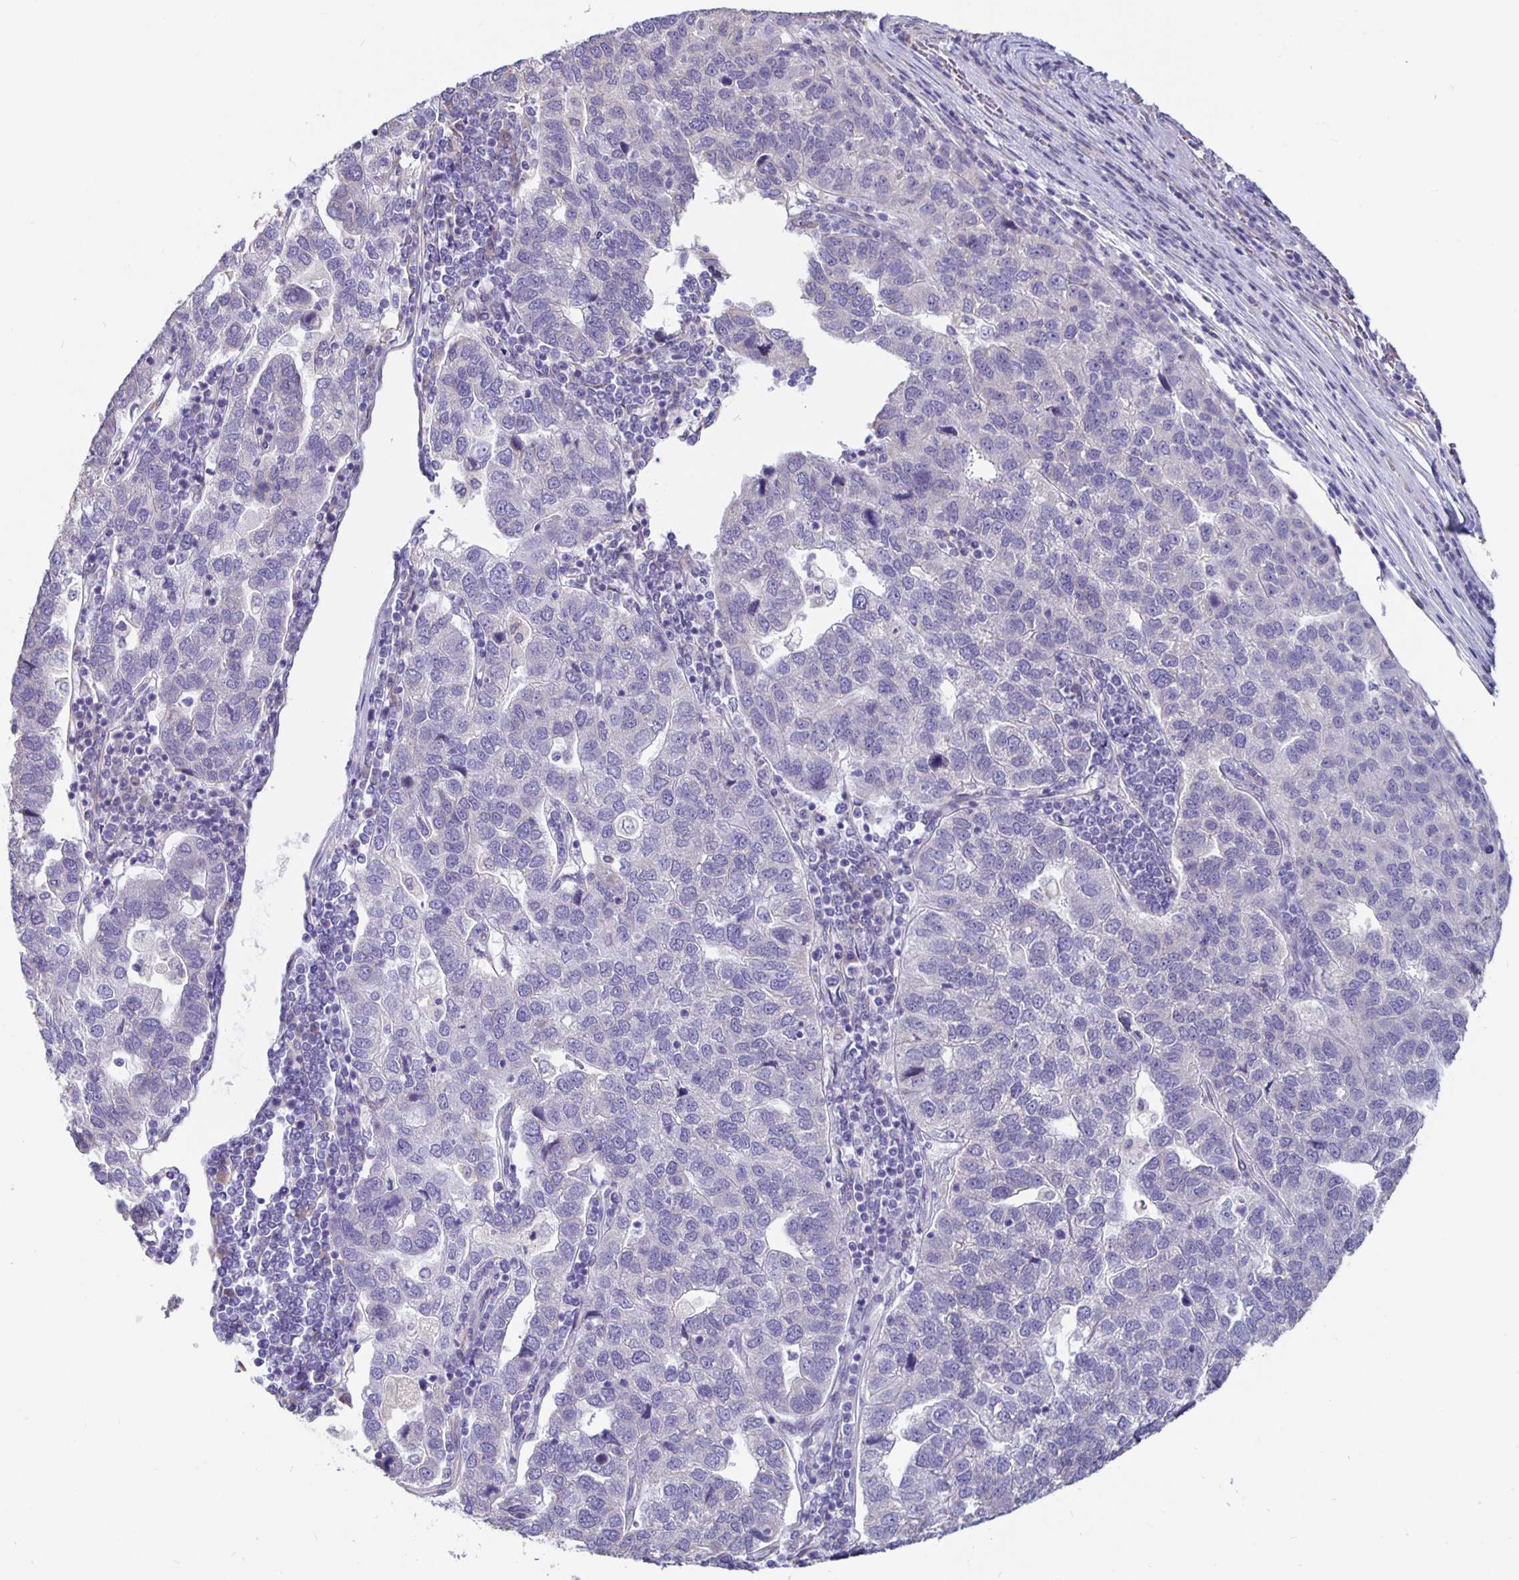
{"staining": {"intensity": "negative", "quantity": "none", "location": "none"}, "tissue": "pancreatic cancer", "cell_type": "Tumor cells", "image_type": "cancer", "snomed": [{"axis": "morphology", "description": "Adenocarcinoma, NOS"}, {"axis": "topography", "description": "Pancreas"}], "caption": "Protein analysis of pancreatic cancer (adenocarcinoma) exhibits no significant staining in tumor cells. Brightfield microscopy of immunohistochemistry (IHC) stained with DAB (3,3'-diaminobenzidine) (brown) and hematoxylin (blue), captured at high magnification.", "gene": "DNAI2", "patient": {"sex": "female", "age": 61}}